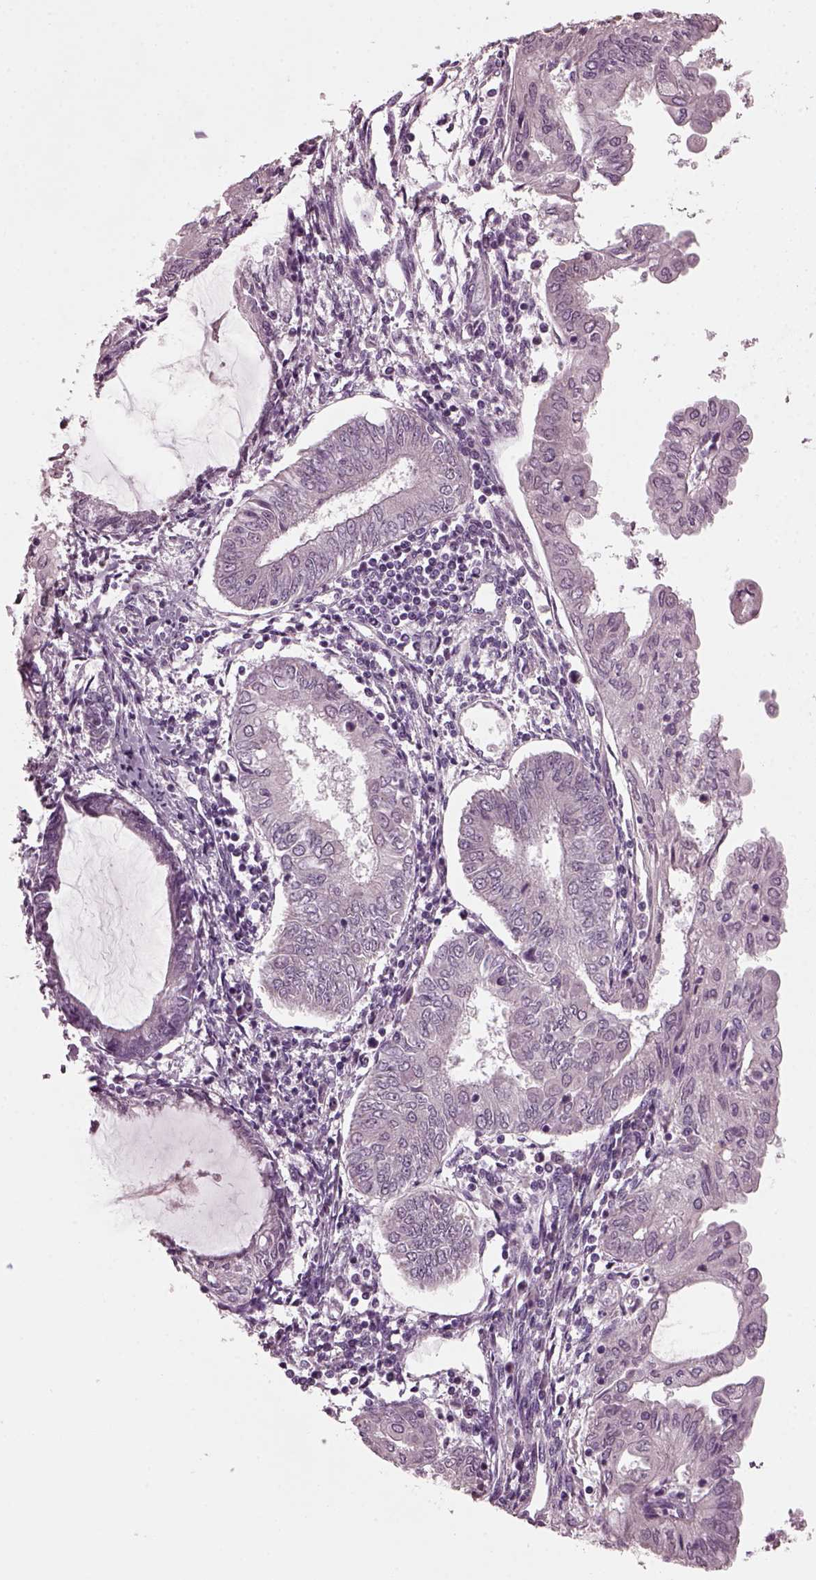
{"staining": {"intensity": "negative", "quantity": "none", "location": "none"}, "tissue": "endometrial cancer", "cell_type": "Tumor cells", "image_type": "cancer", "snomed": [{"axis": "morphology", "description": "Adenocarcinoma, NOS"}, {"axis": "topography", "description": "Endometrium"}], "caption": "Tumor cells show no significant protein positivity in endometrial cancer. (Stains: DAB immunohistochemistry with hematoxylin counter stain, Microscopy: brightfield microscopy at high magnification).", "gene": "CLCN4", "patient": {"sex": "female", "age": 68}}